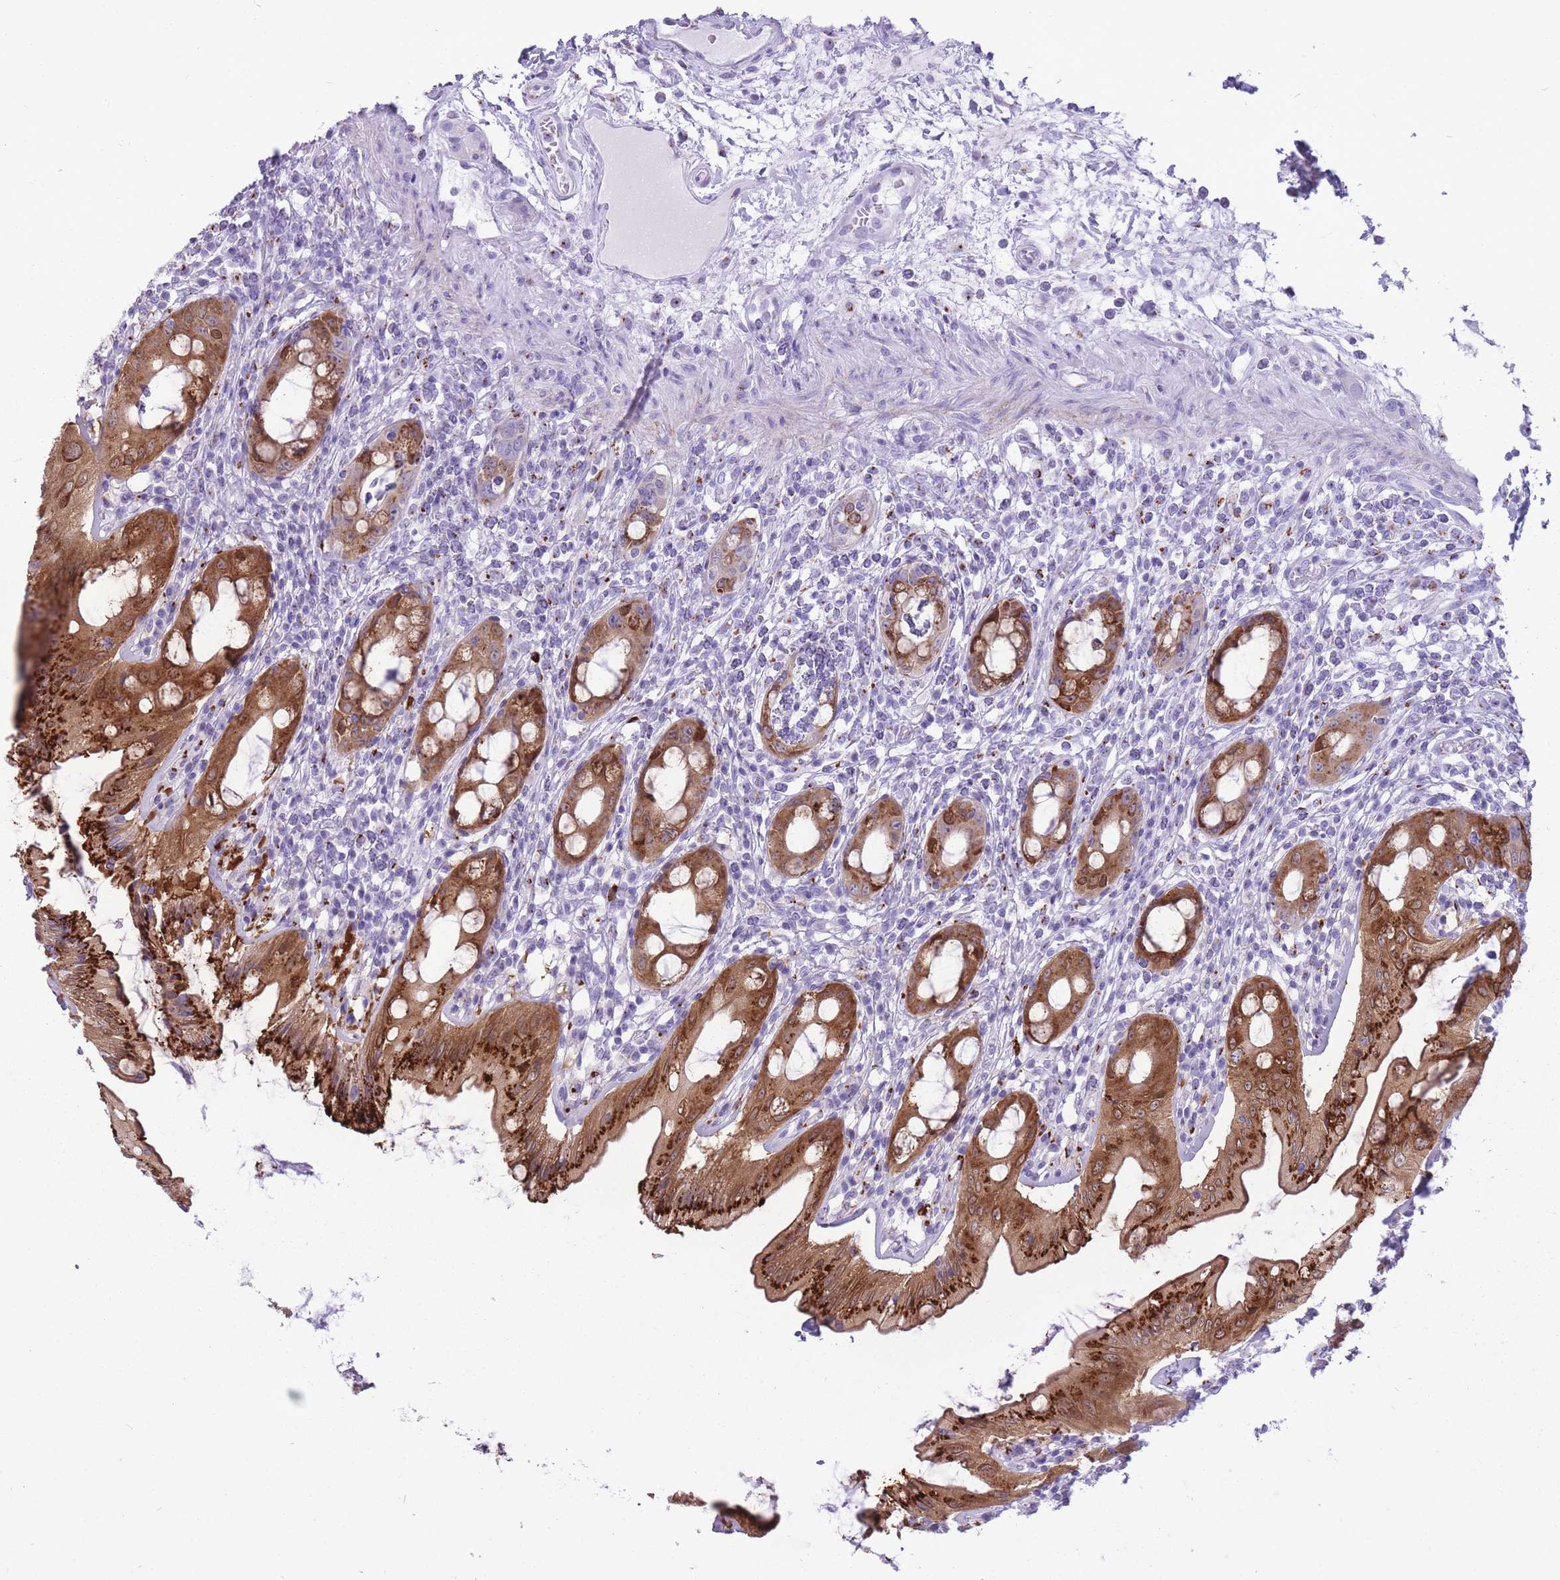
{"staining": {"intensity": "strong", "quantity": ">75%", "location": "cytoplasmic/membranous"}, "tissue": "rectum", "cell_type": "Glandular cells", "image_type": "normal", "snomed": [{"axis": "morphology", "description": "Normal tissue, NOS"}, {"axis": "topography", "description": "Rectum"}], "caption": "Immunohistochemical staining of benign rectum displays strong cytoplasmic/membranous protein positivity in about >75% of glandular cells. The staining is performed using DAB (3,3'-diaminobenzidine) brown chromogen to label protein expression. The nuclei are counter-stained blue using hematoxylin.", "gene": "B4GALT2", "patient": {"sex": "female", "age": 57}}